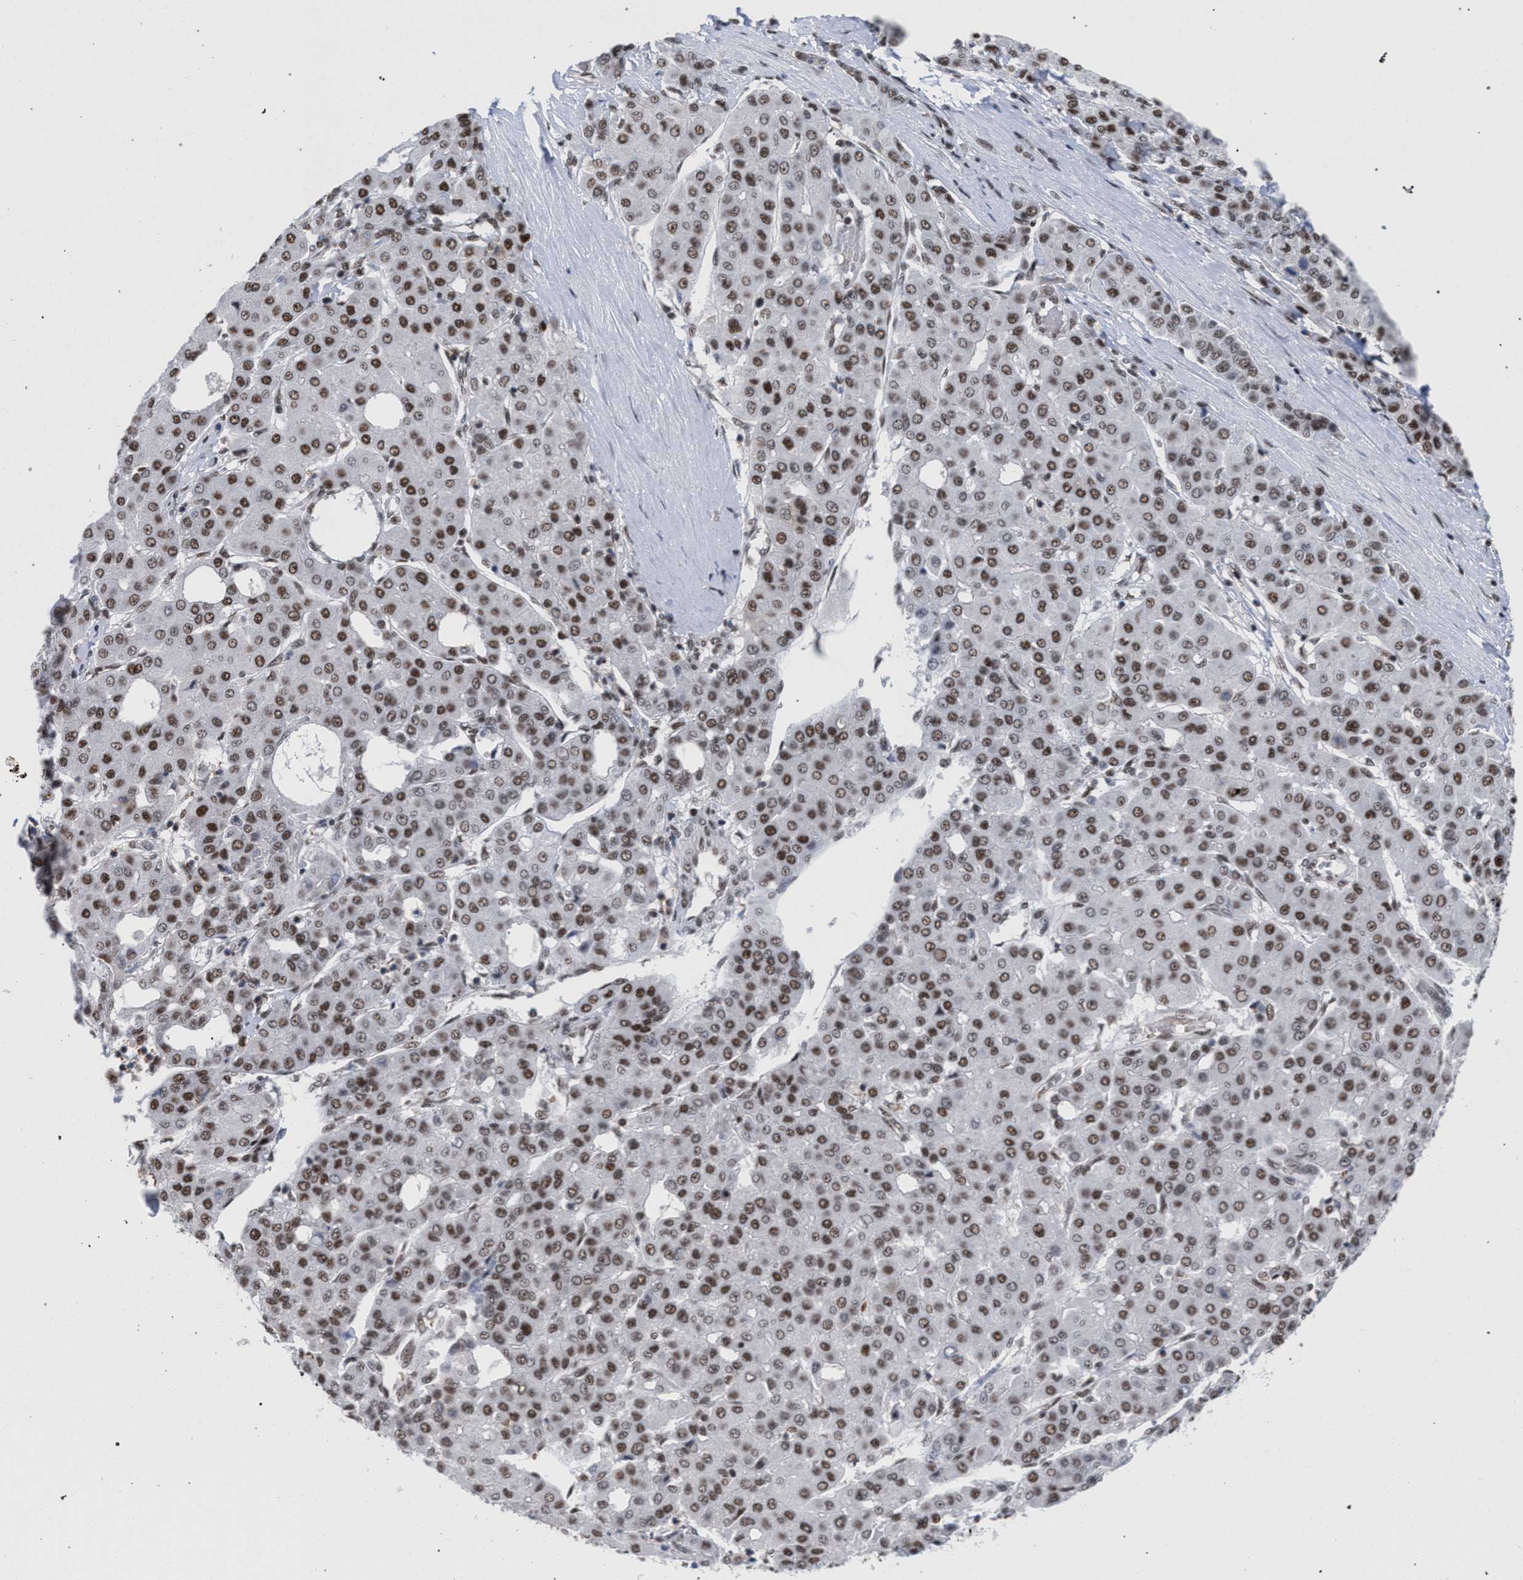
{"staining": {"intensity": "moderate", "quantity": ">75%", "location": "nuclear"}, "tissue": "liver cancer", "cell_type": "Tumor cells", "image_type": "cancer", "snomed": [{"axis": "morphology", "description": "Carcinoma, Hepatocellular, NOS"}, {"axis": "topography", "description": "Liver"}], "caption": "Liver cancer (hepatocellular carcinoma) stained with a protein marker shows moderate staining in tumor cells.", "gene": "SCAF4", "patient": {"sex": "male", "age": 65}}